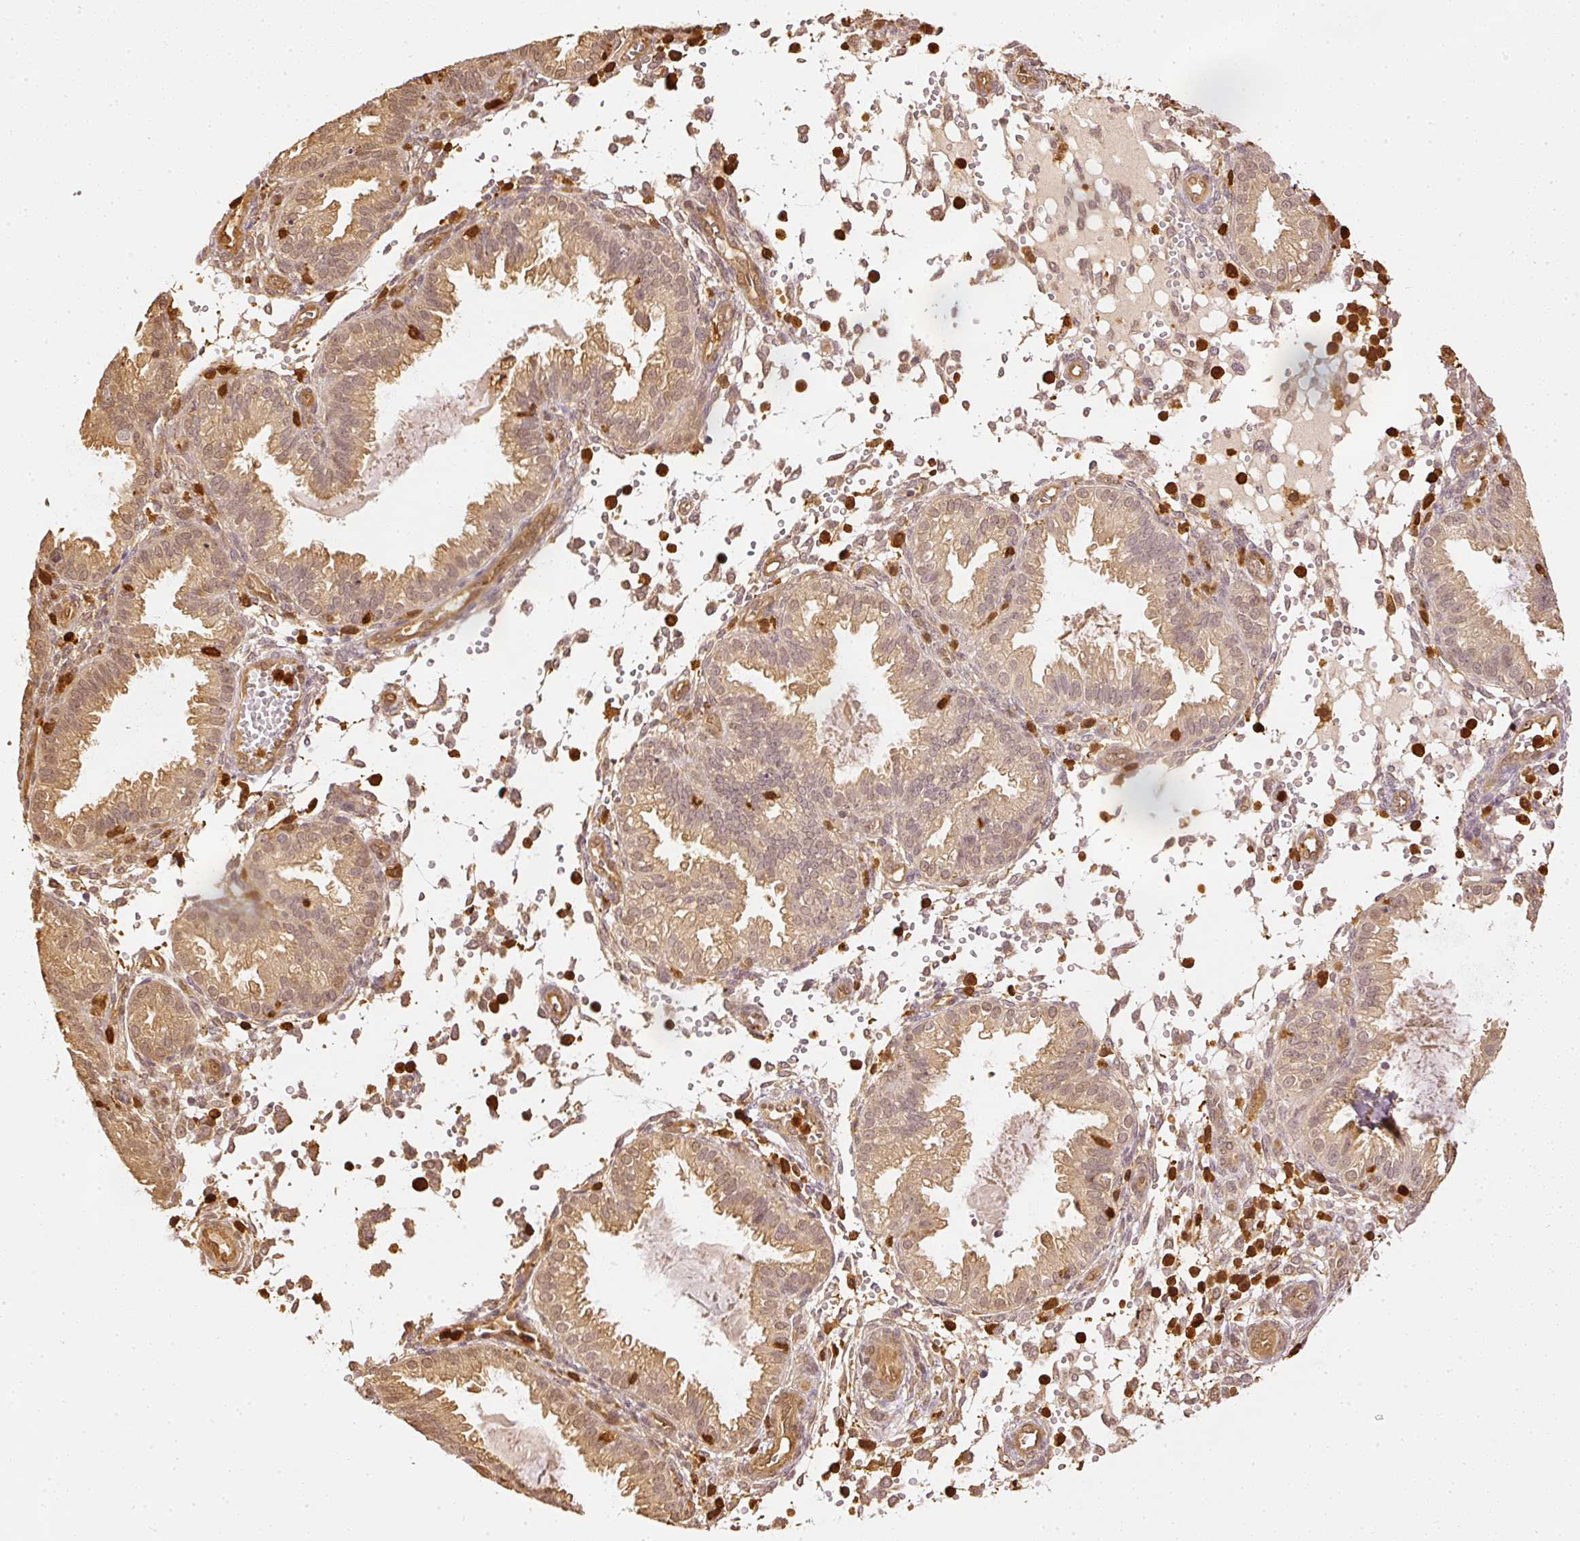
{"staining": {"intensity": "weak", "quantity": ">75%", "location": "cytoplasmic/membranous,nuclear"}, "tissue": "endometrium", "cell_type": "Cells in endometrial stroma", "image_type": "normal", "snomed": [{"axis": "morphology", "description": "Normal tissue, NOS"}, {"axis": "topography", "description": "Endometrium"}], "caption": "Weak cytoplasmic/membranous,nuclear expression for a protein is identified in about >75% of cells in endometrial stroma of unremarkable endometrium using IHC.", "gene": "PFN1", "patient": {"sex": "female", "age": 33}}